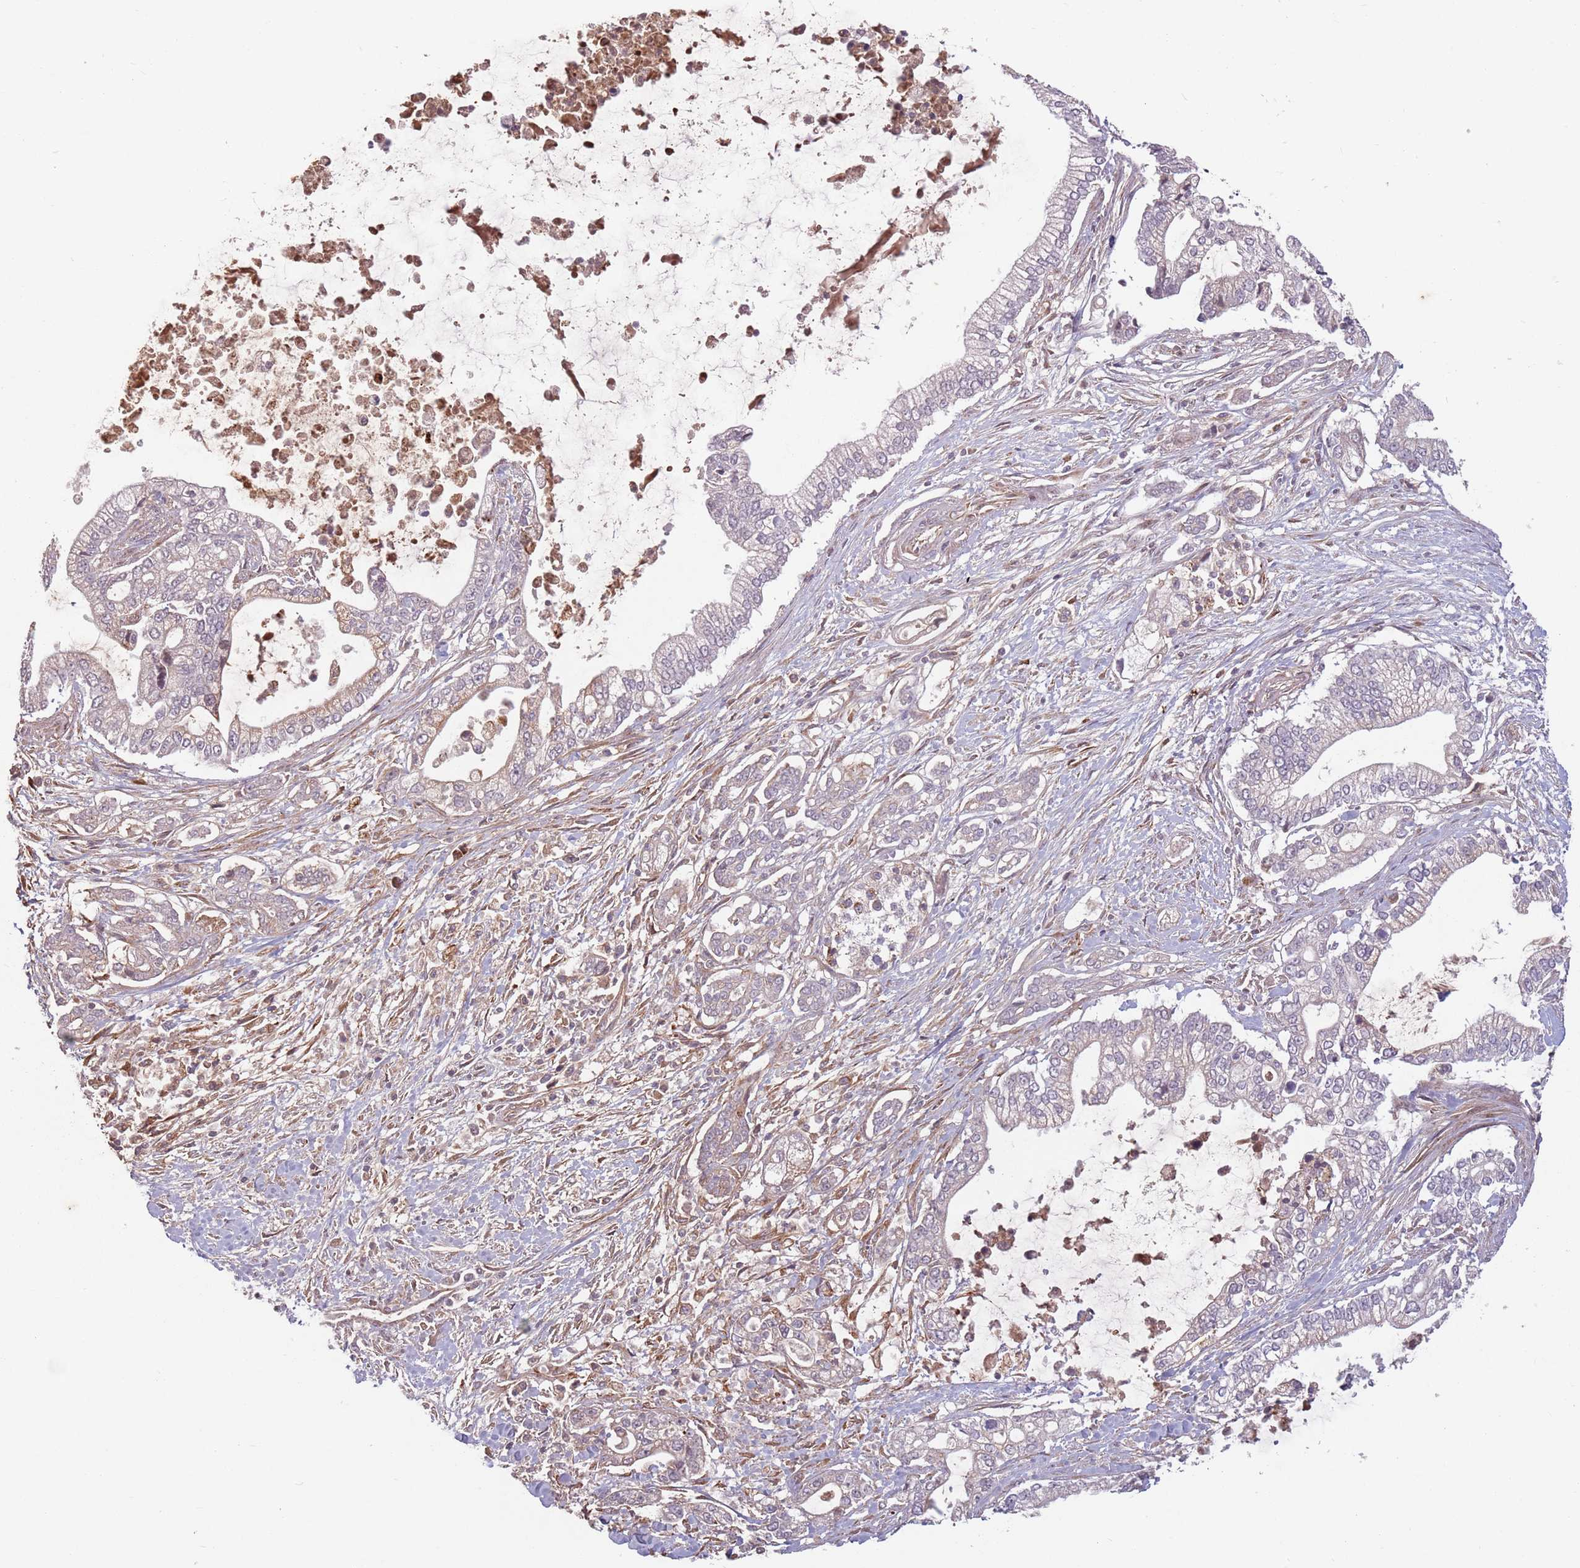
{"staining": {"intensity": "weak", "quantity": "<25%", "location": "cytoplasmic/membranous"}, "tissue": "pancreatic cancer", "cell_type": "Tumor cells", "image_type": "cancer", "snomed": [{"axis": "morphology", "description": "Adenocarcinoma, NOS"}, {"axis": "topography", "description": "Pancreas"}], "caption": "Immunohistochemistry image of neoplastic tissue: human pancreatic adenocarcinoma stained with DAB exhibits no significant protein positivity in tumor cells.", "gene": "GPR180", "patient": {"sex": "male", "age": 69}}